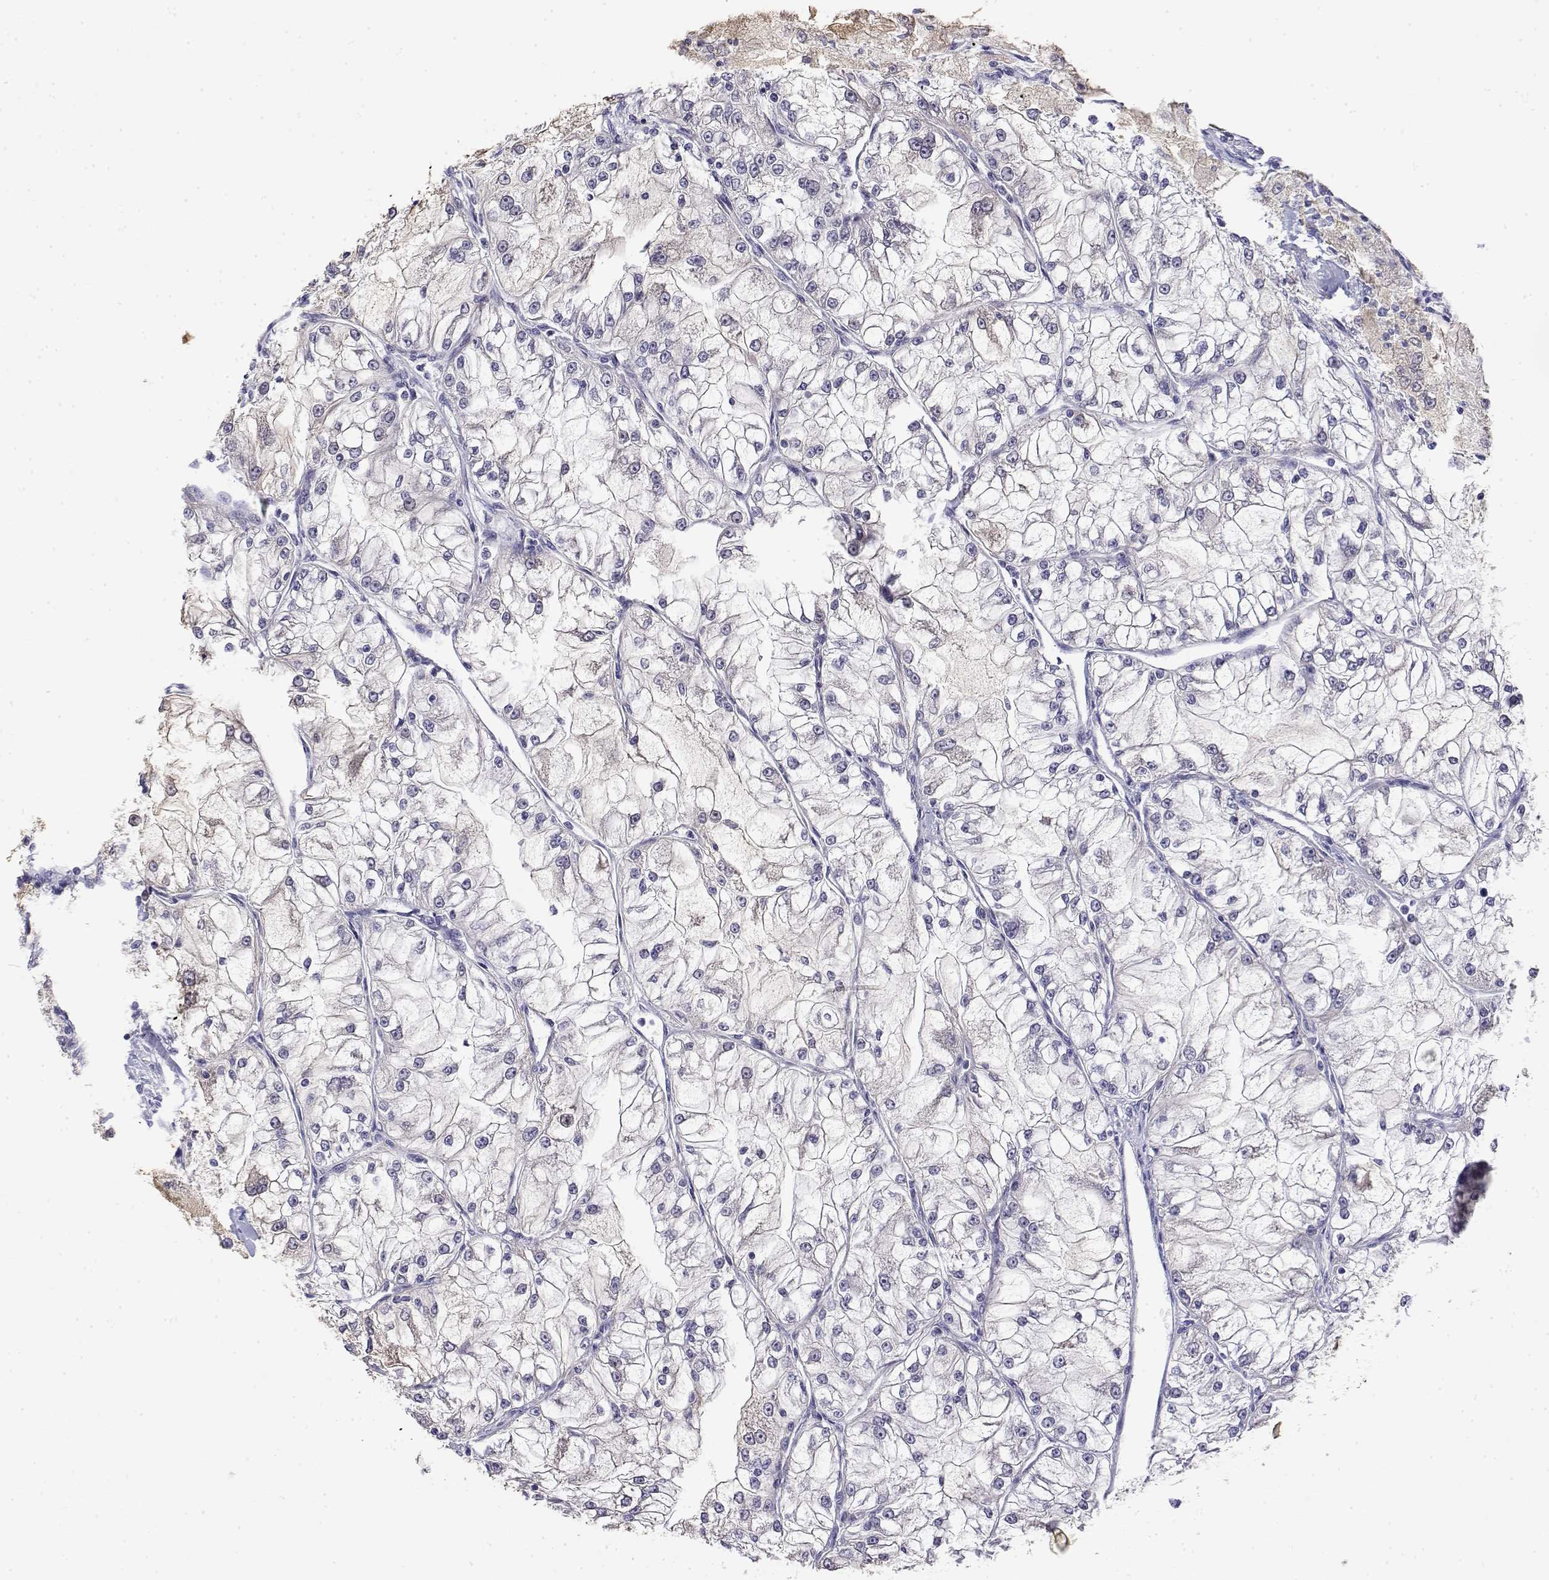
{"staining": {"intensity": "negative", "quantity": "none", "location": "none"}, "tissue": "renal cancer", "cell_type": "Tumor cells", "image_type": "cancer", "snomed": [{"axis": "morphology", "description": "Adenocarcinoma, NOS"}, {"axis": "topography", "description": "Kidney"}], "caption": "Protein analysis of adenocarcinoma (renal) exhibits no significant expression in tumor cells.", "gene": "LY6D", "patient": {"sex": "female", "age": 72}}